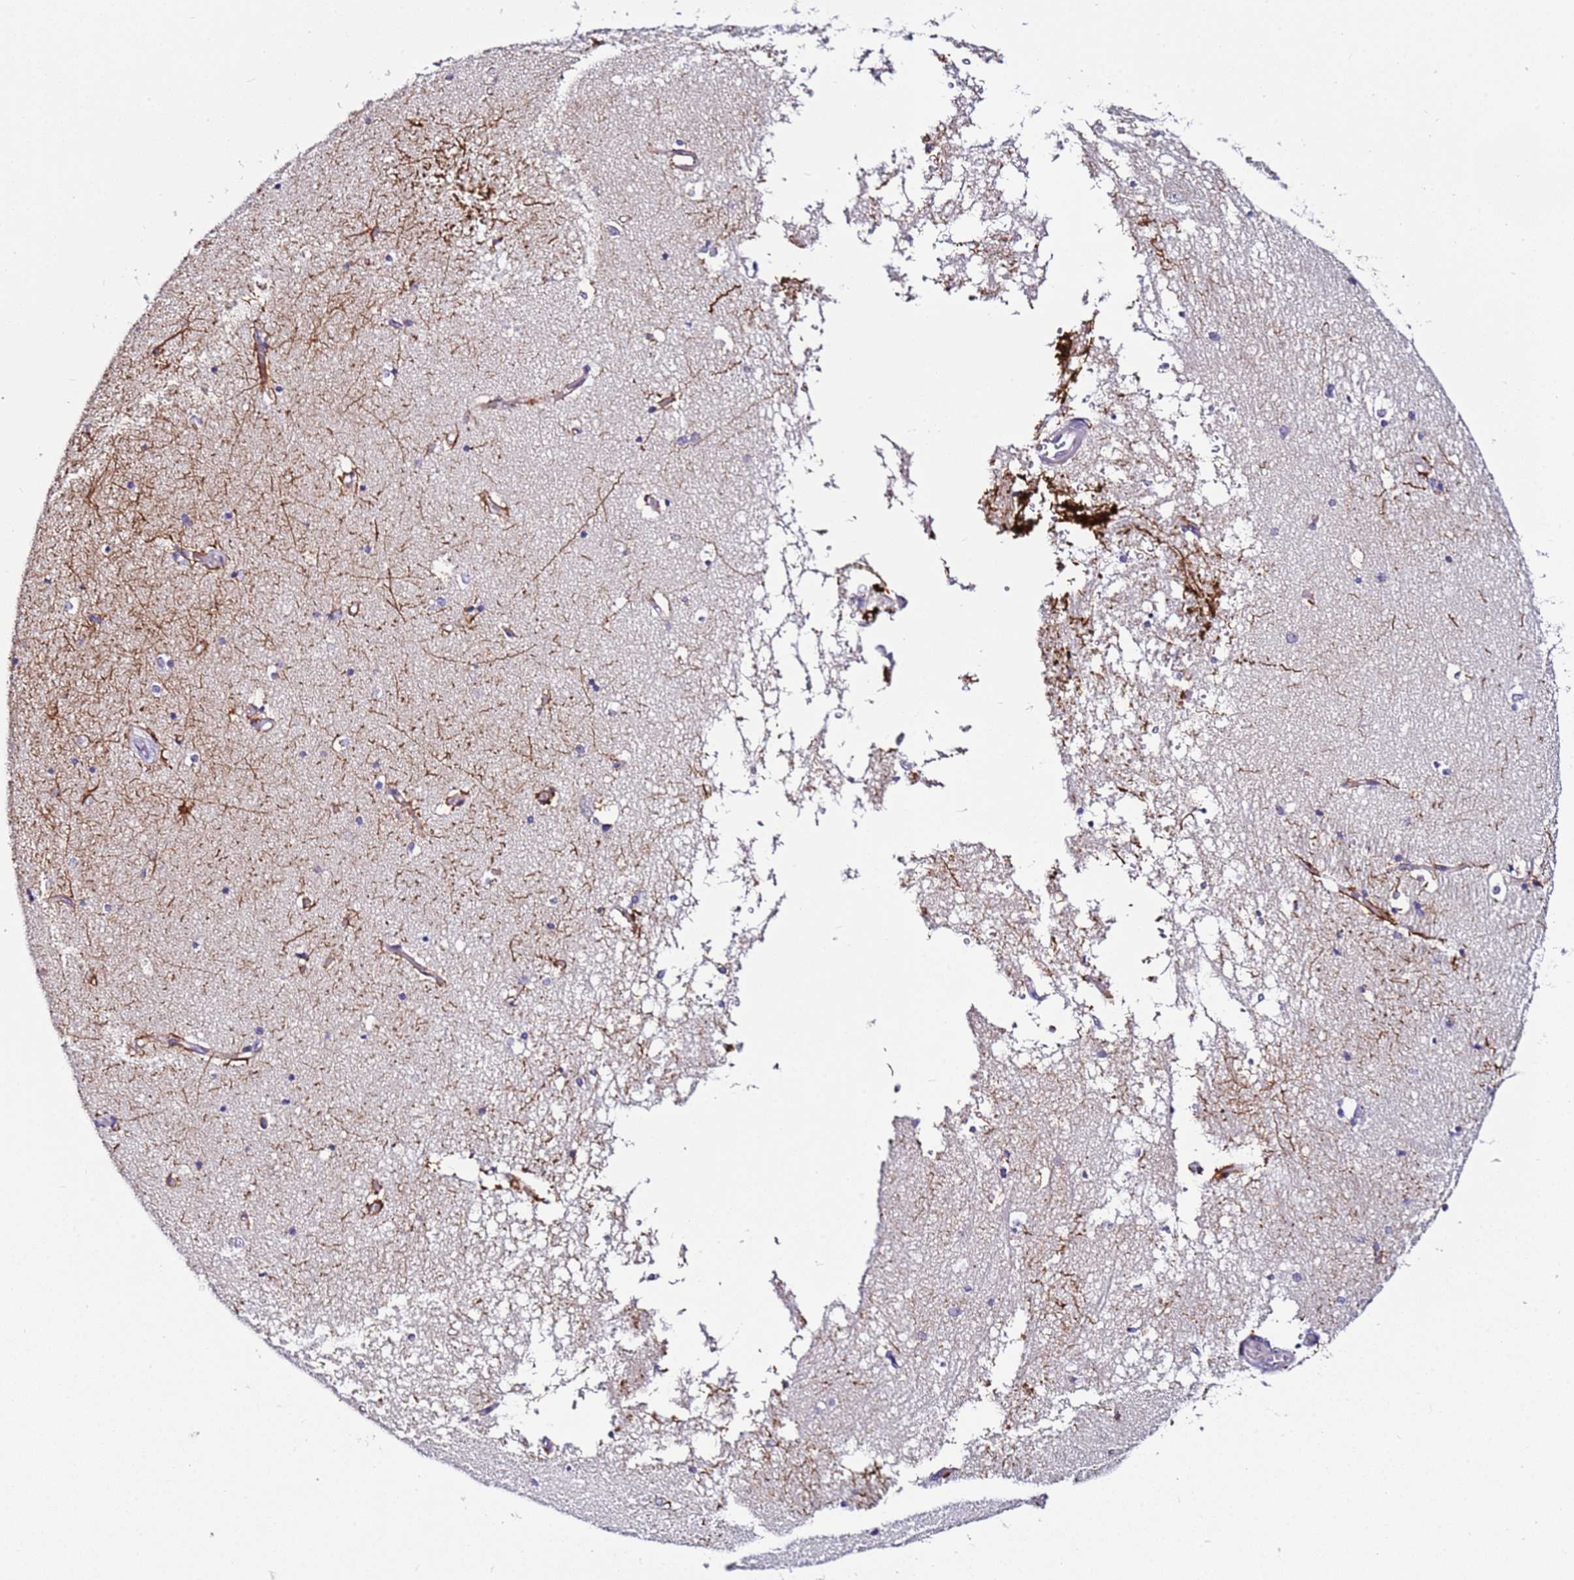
{"staining": {"intensity": "strong", "quantity": "<25%", "location": "cytoplasmic/membranous"}, "tissue": "hippocampus", "cell_type": "Glial cells", "image_type": "normal", "snomed": [{"axis": "morphology", "description": "Normal tissue, NOS"}, {"axis": "topography", "description": "Hippocampus"}], "caption": "DAB (3,3'-diaminobenzidine) immunohistochemical staining of benign human hippocampus shows strong cytoplasmic/membranous protein staining in about <25% of glial cells.", "gene": "SRRM5", "patient": {"sex": "male", "age": 45}}